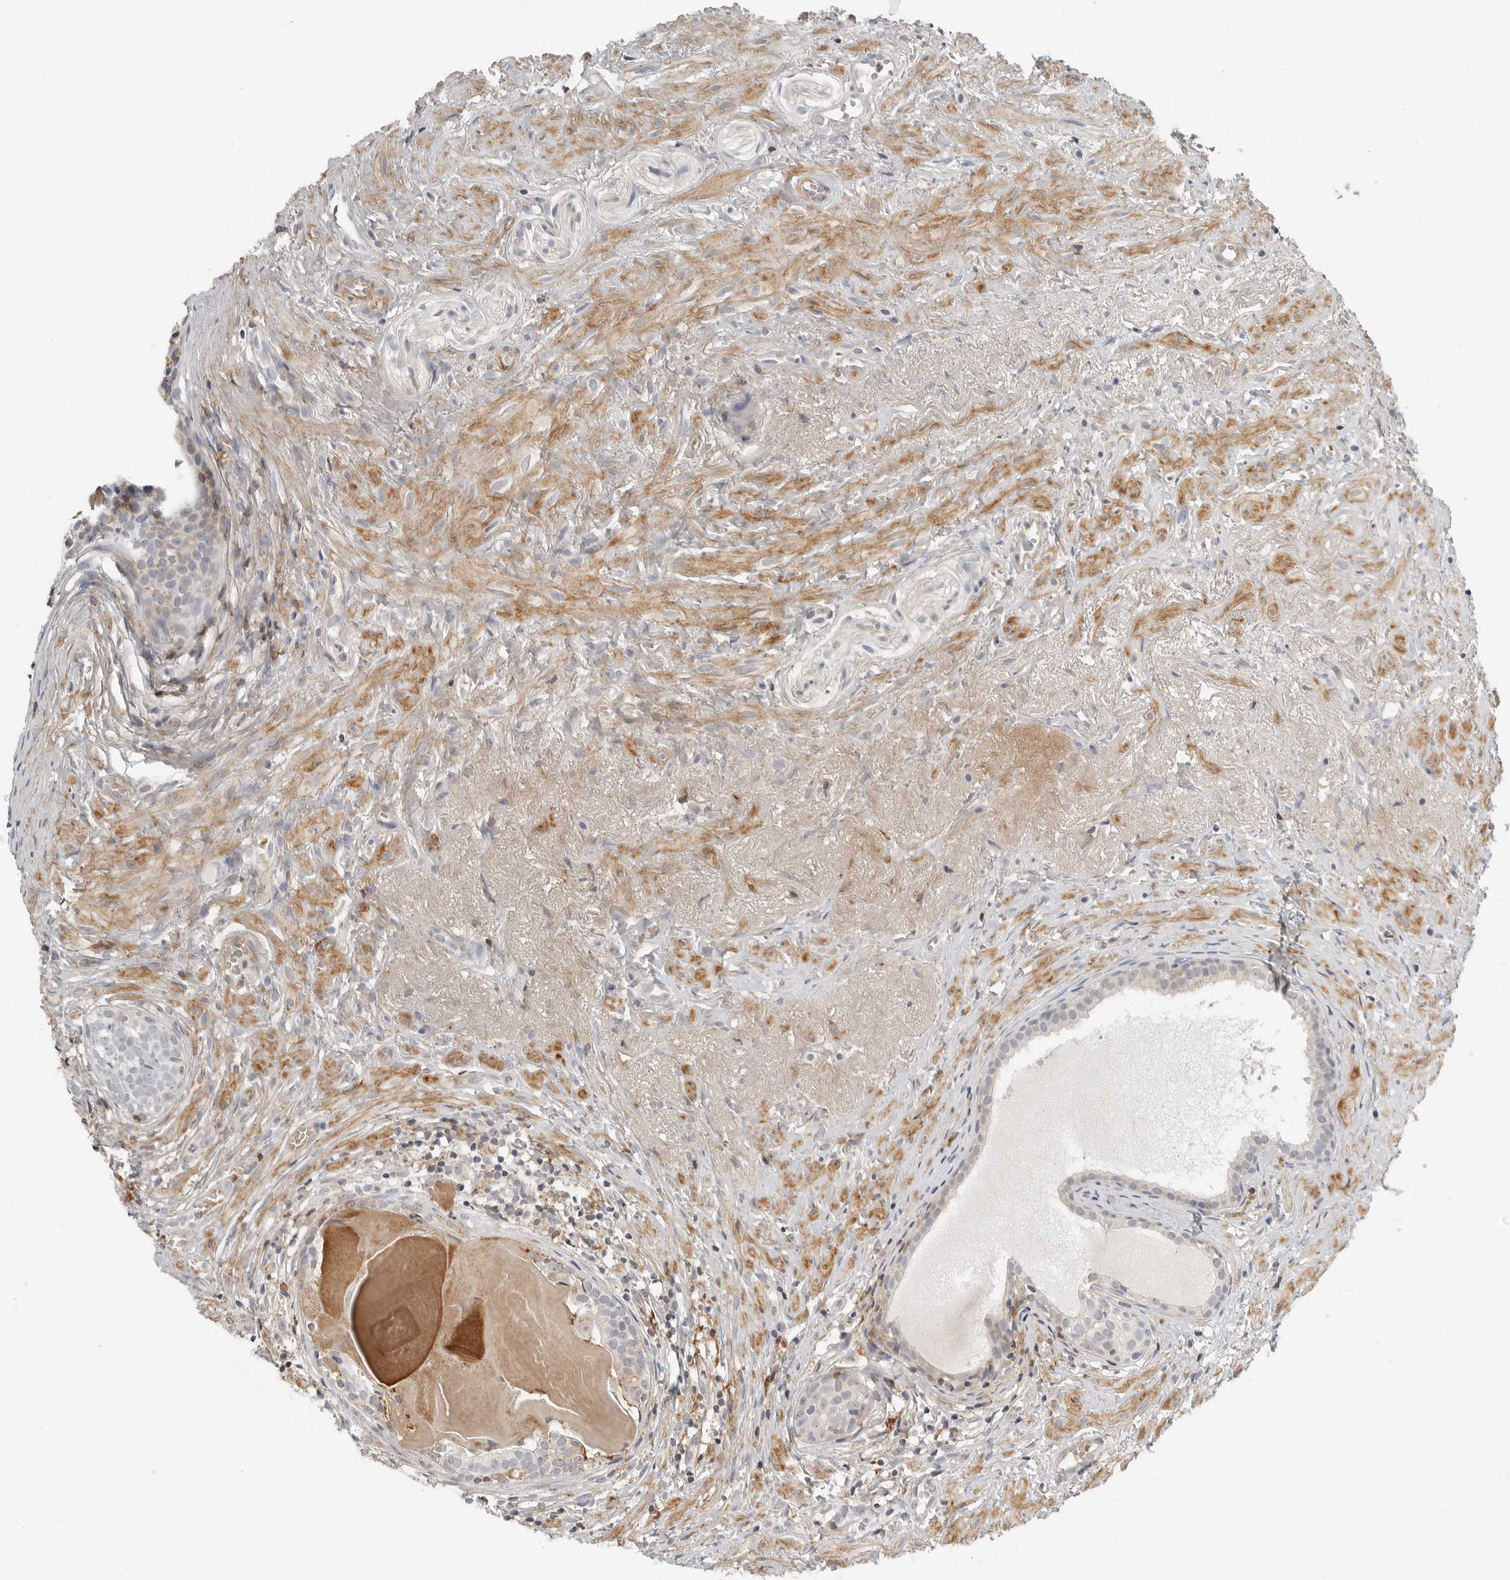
{"staining": {"intensity": "negative", "quantity": "none", "location": "none"}, "tissue": "prostate cancer", "cell_type": "Tumor cells", "image_type": "cancer", "snomed": [{"axis": "morphology", "description": "Adenocarcinoma, Low grade"}, {"axis": "topography", "description": "Prostate"}], "caption": "Immunohistochemical staining of human prostate cancer demonstrates no significant staining in tumor cells.", "gene": "LEFTY2", "patient": {"sex": "male", "age": 88}}